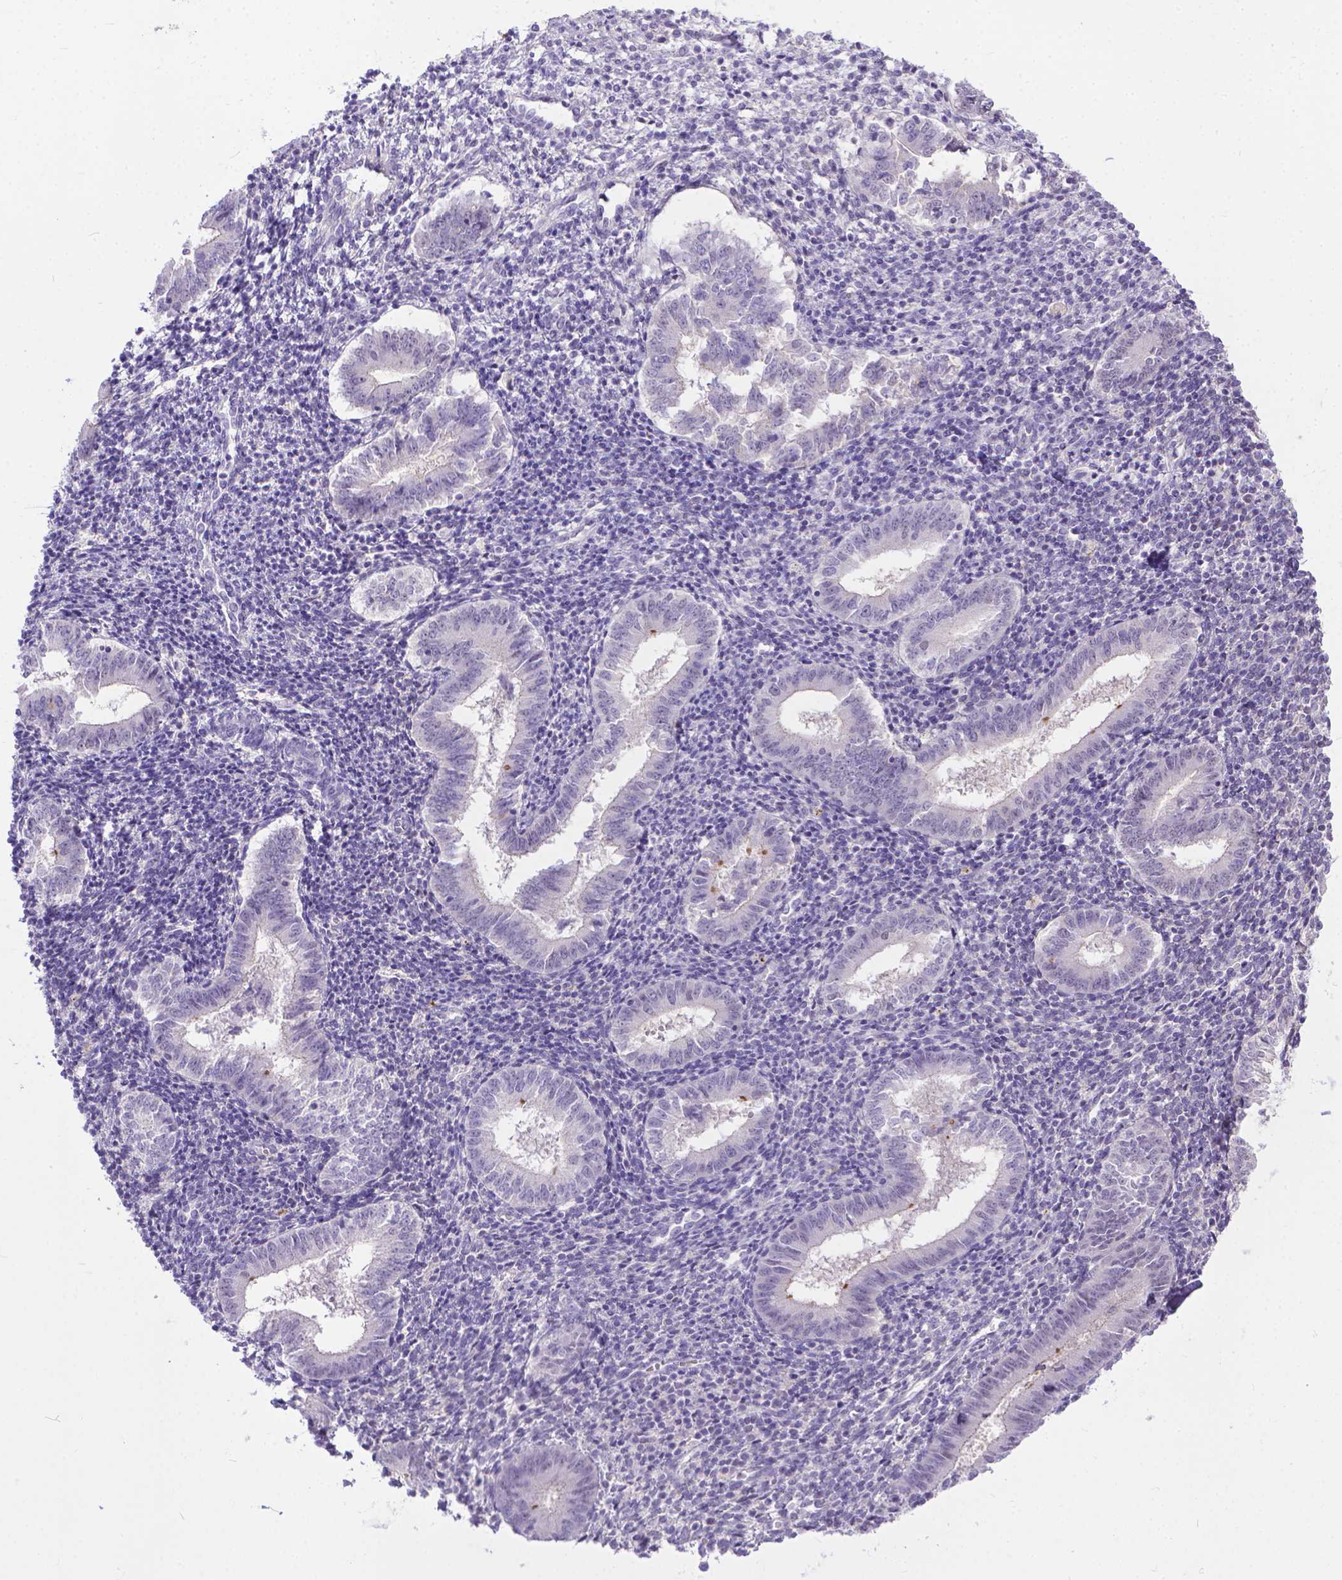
{"staining": {"intensity": "negative", "quantity": "none", "location": "none"}, "tissue": "endometrium", "cell_type": "Cells in endometrial stroma", "image_type": "normal", "snomed": [{"axis": "morphology", "description": "Normal tissue, NOS"}, {"axis": "topography", "description": "Endometrium"}], "caption": "Immunohistochemistry of unremarkable endometrium demonstrates no expression in cells in endometrial stroma.", "gene": "TTLL6", "patient": {"sex": "female", "age": 25}}